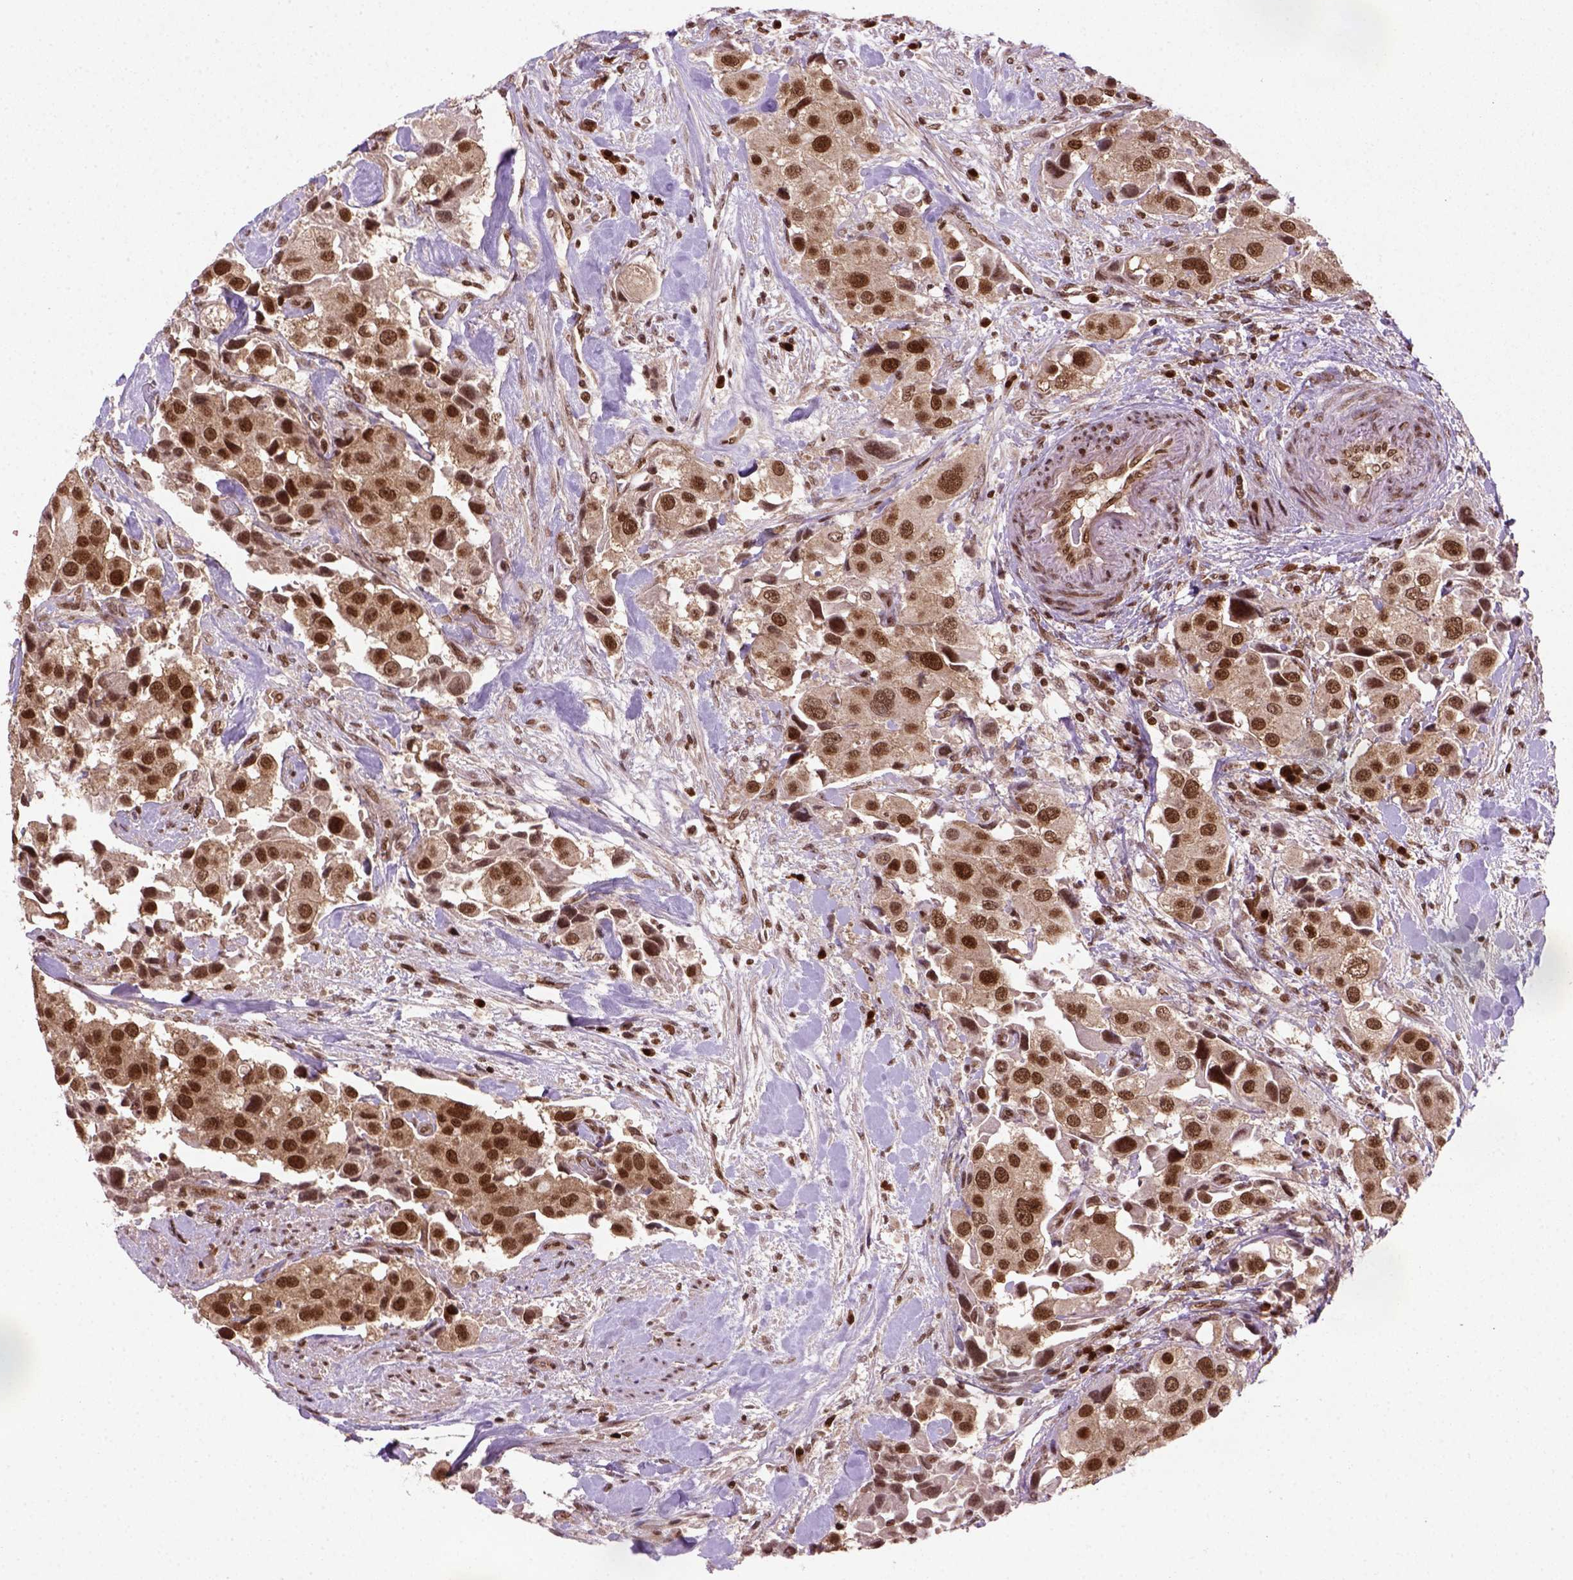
{"staining": {"intensity": "strong", "quantity": ">75%", "location": "nuclear"}, "tissue": "urothelial cancer", "cell_type": "Tumor cells", "image_type": "cancer", "snomed": [{"axis": "morphology", "description": "Urothelial carcinoma, High grade"}, {"axis": "topography", "description": "Urinary bladder"}], "caption": "Urothelial cancer stained with IHC shows strong nuclear expression in about >75% of tumor cells. Nuclei are stained in blue.", "gene": "MGMT", "patient": {"sex": "female", "age": 64}}